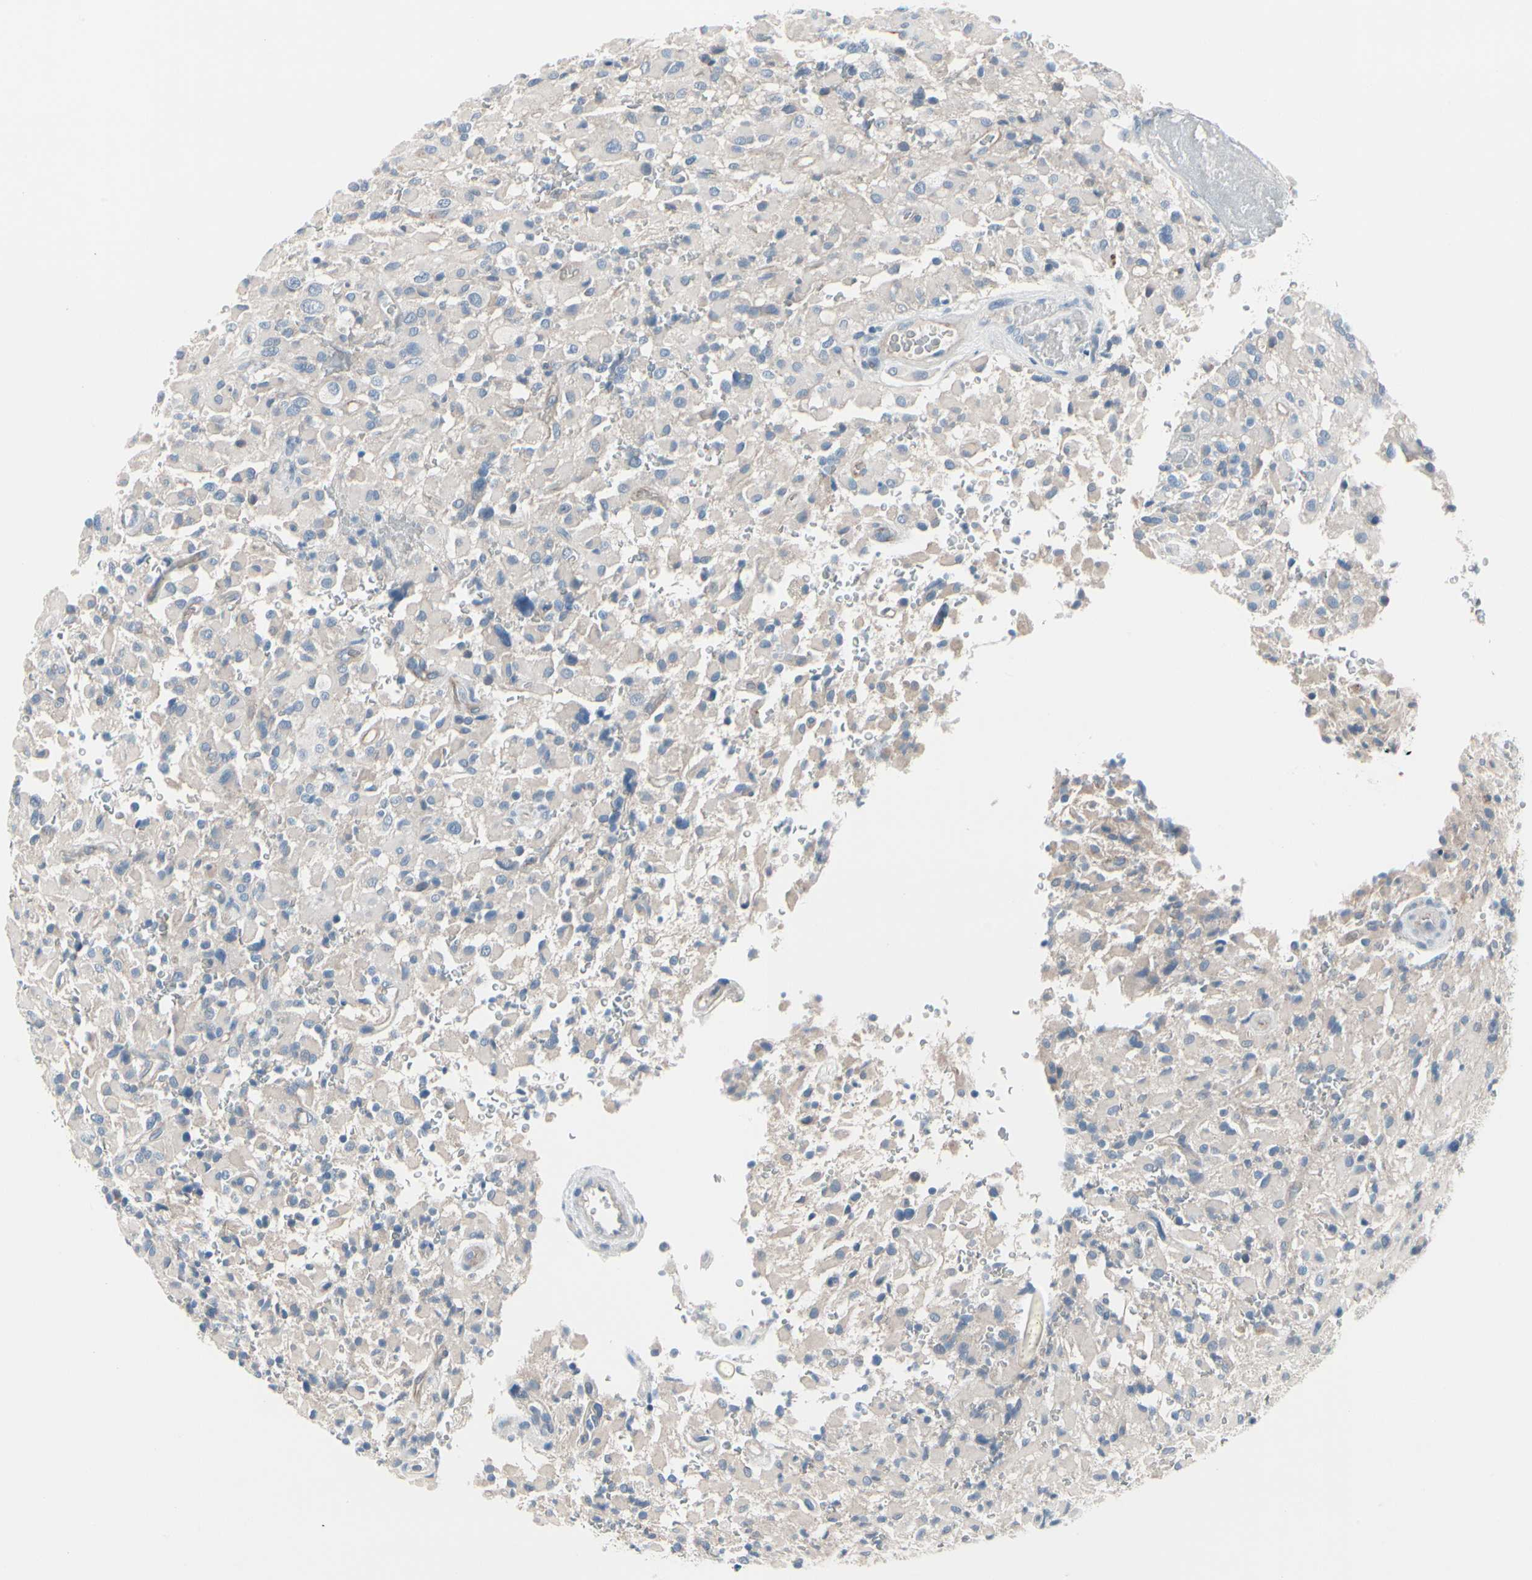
{"staining": {"intensity": "negative", "quantity": "none", "location": "none"}, "tissue": "glioma", "cell_type": "Tumor cells", "image_type": "cancer", "snomed": [{"axis": "morphology", "description": "Glioma, malignant, High grade"}, {"axis": "topography", "description": "Brain"}], "caption": "Immunohistochemistry of human high-grade glioma (malignant) exhibits no expression in tumor cells.", "gene": "PGR", "patient": {"sex": "male", "age": 71}}